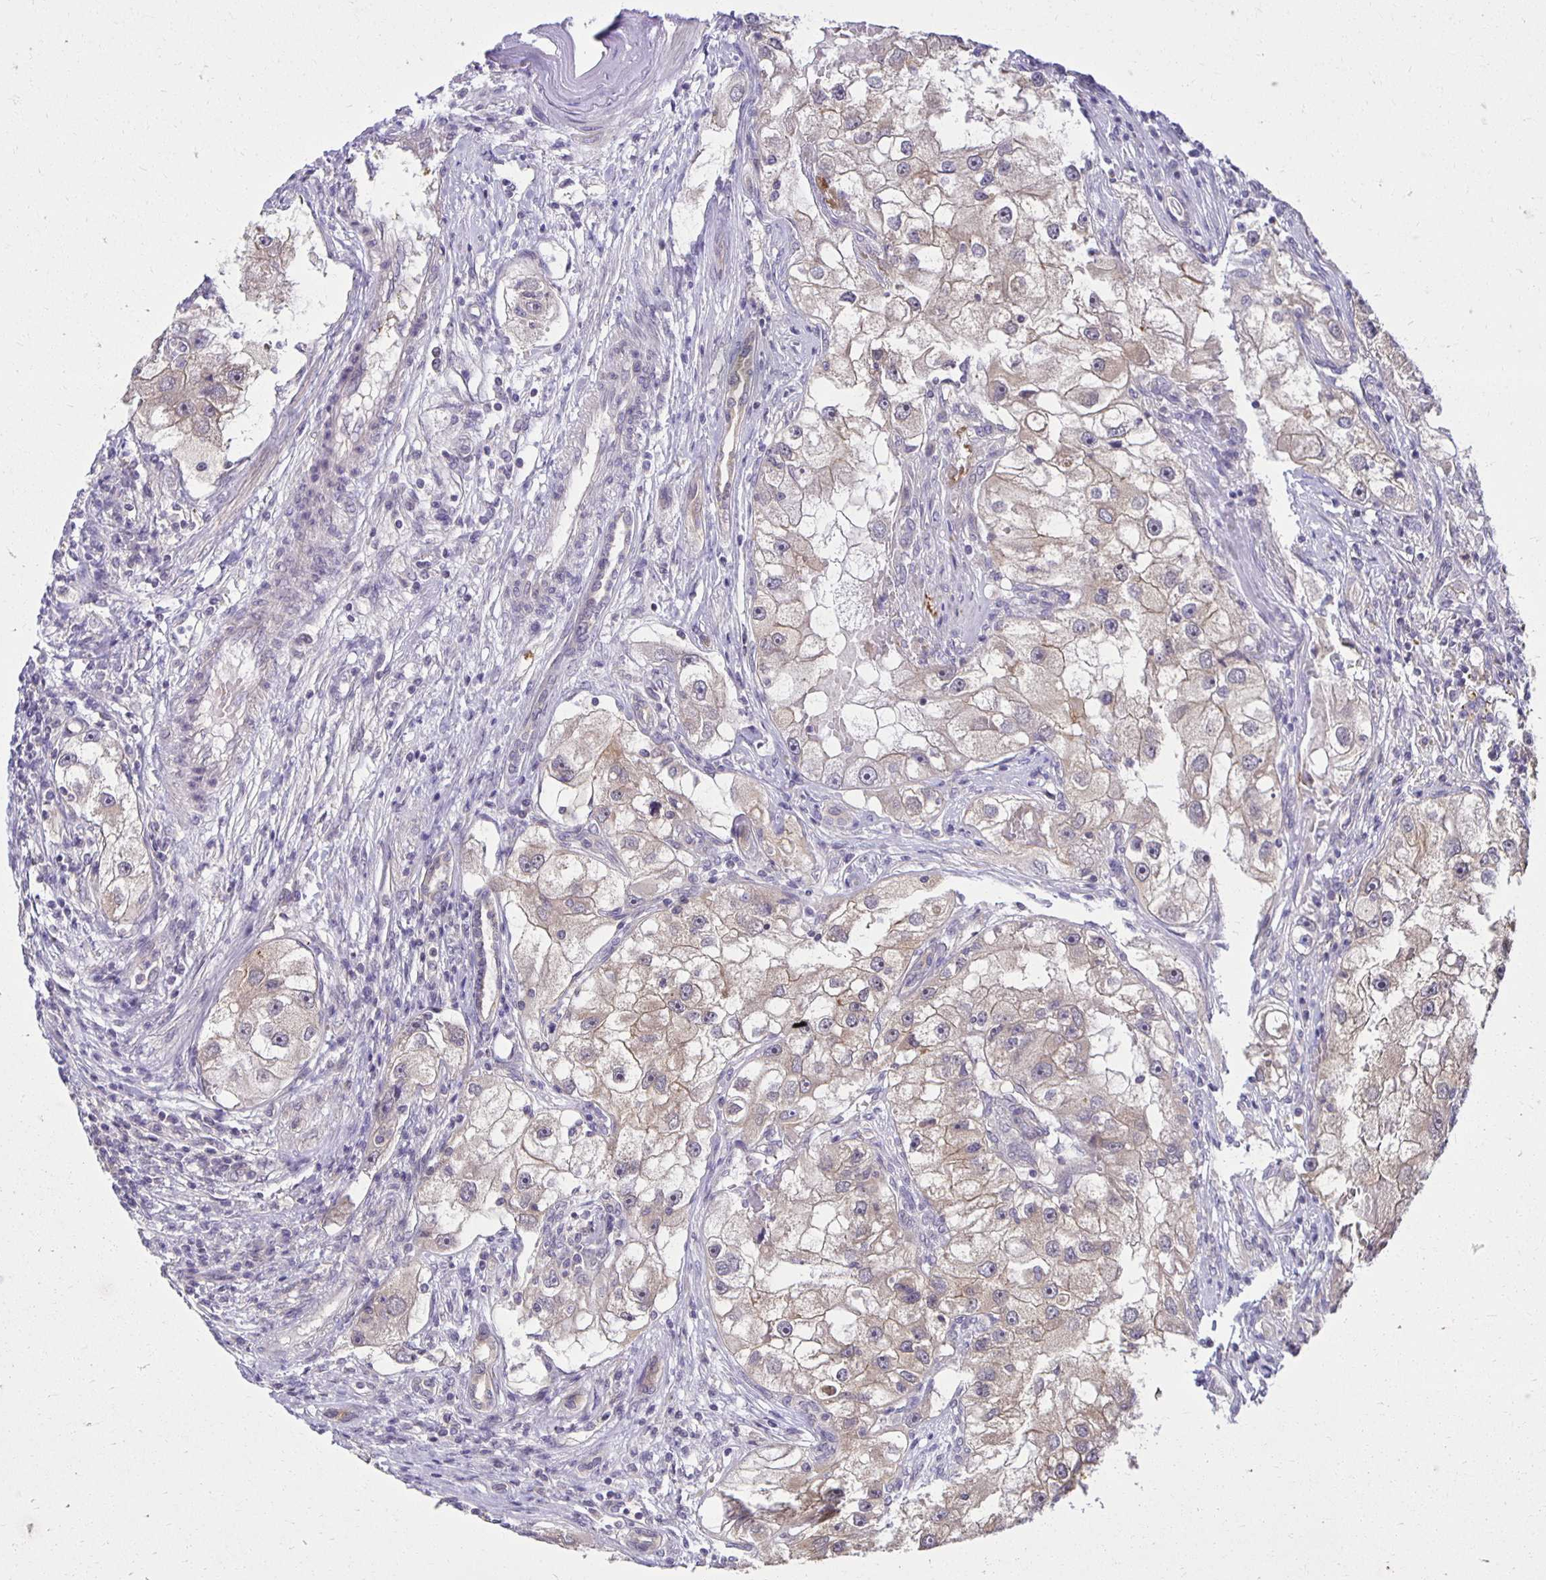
{"staining": {"intensity": "weak", "quantity": "25%-75%", "location": "cytoplasmic/membranous"}, "tissue": "renal cancer", "cell_type": "Tumor cells", "image_type": "cancer", "snomed": [{"axis": "morphology", "description": "Adenocarcinoma, NOS"}, {"axis": "topography", "description": "Kidney"}], "caption": "Tumor cells reveal weak cytoplasmic/membranous staining in about 25%-75% of cells in renal cancer. The staining was performed using DAB, with brown indicating positive protein expression. Nuclei are stained blue with hematoxylin.", "gene": "MIEN1", "patient": {"sex": "male", "age": 63}}